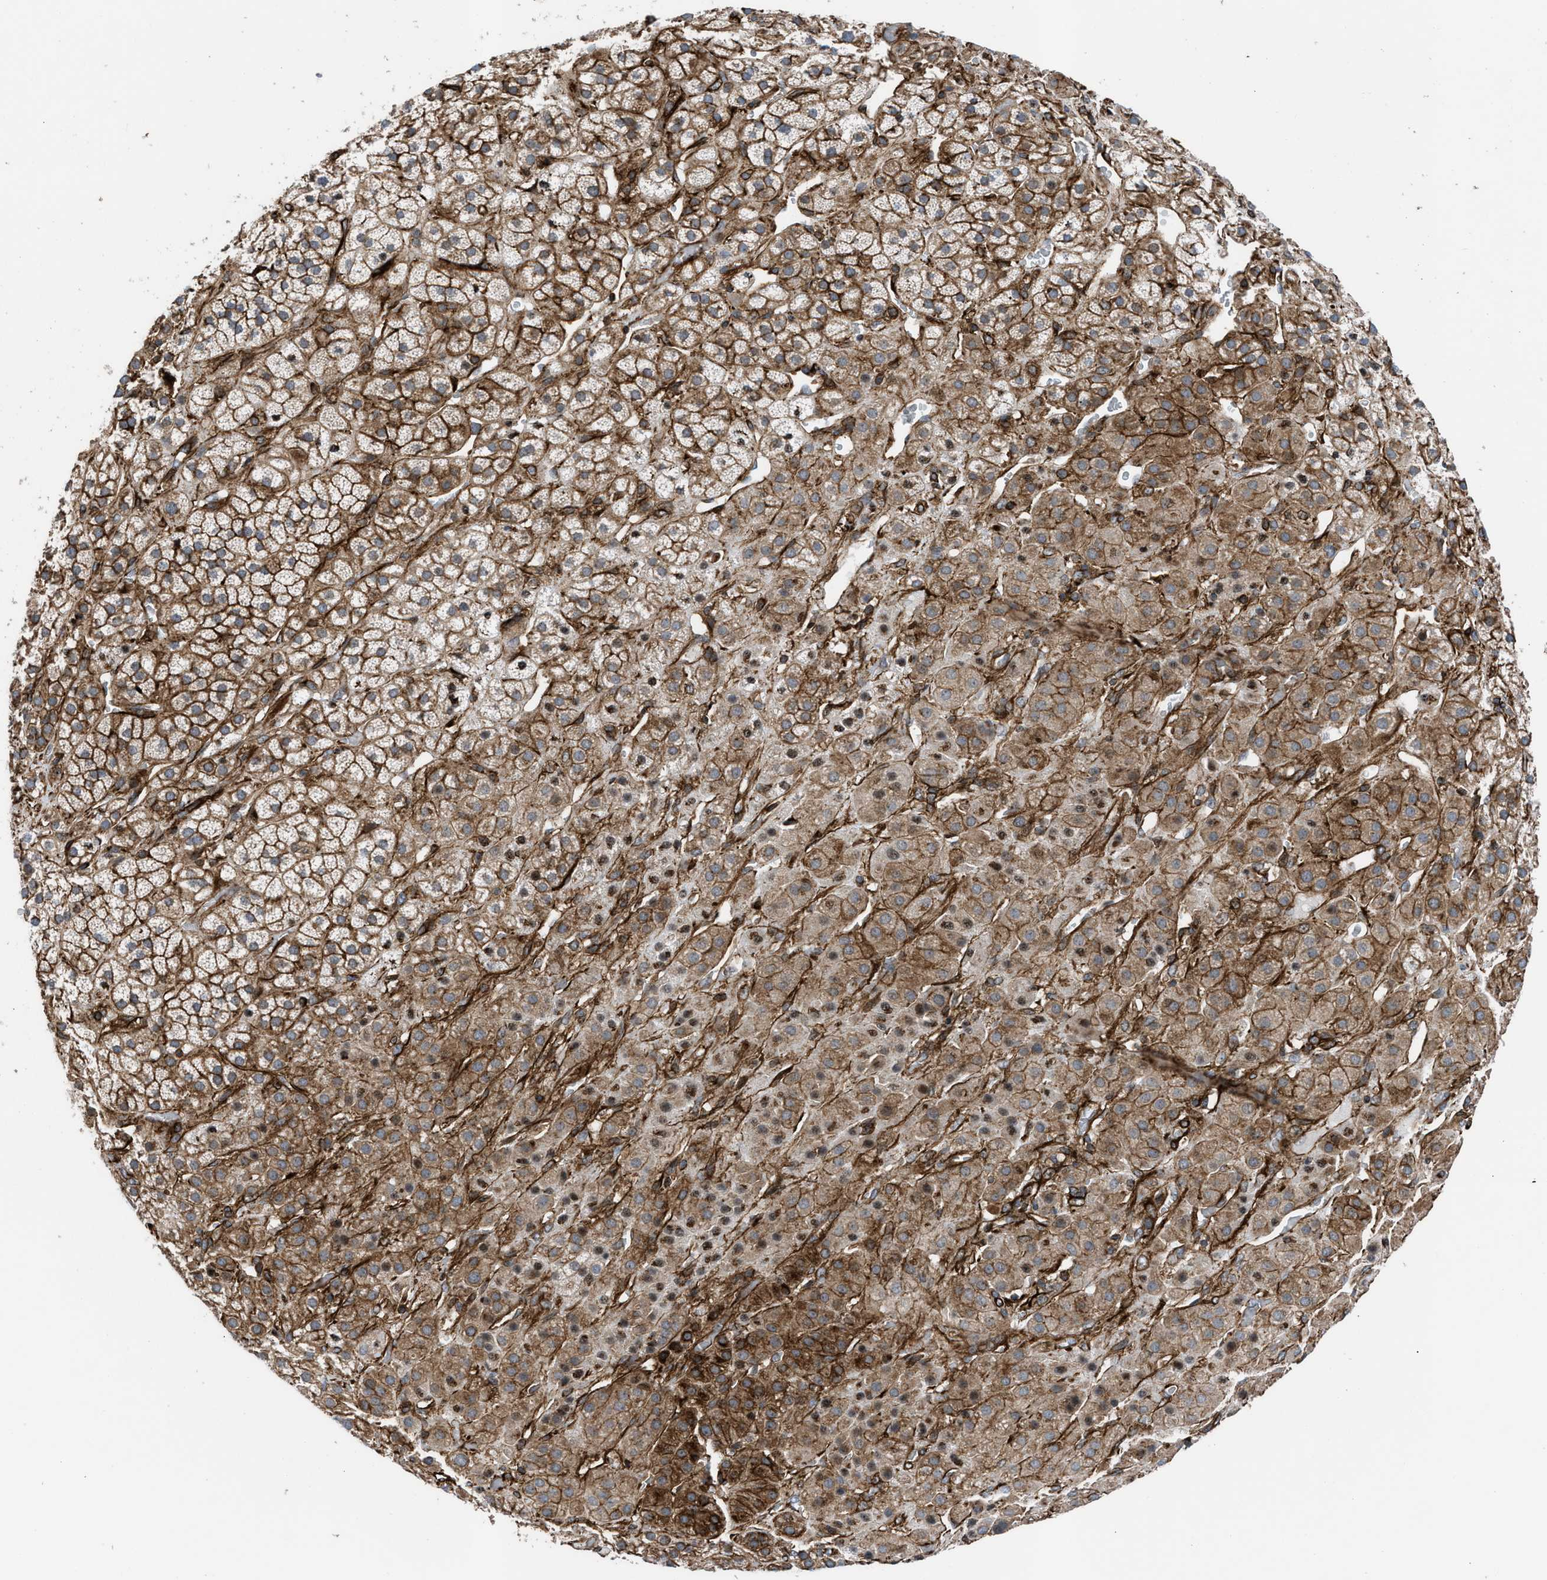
{"staining": {"intensity": "moderate", "quantity": ">75%", "location": "cytoplasmic/membranous"}, "tissue": "adrenal gland", "cell_type": "Glandular cells", "image_type": "normal", "snomed": [{"axis": "morphology", "description": "Normal tissue, NOS"}, {"axis": "topography", "description": "Adrenal gland"}], "caption": "This is a histology image of immunohistochemistry (IHC) staining of normal adrenal gland, which shows moderate expression in the cytoplasmic/membranous of glandular cells.", "gene": "PTPRE", "patient": {"sex": "male", "age": 56}}